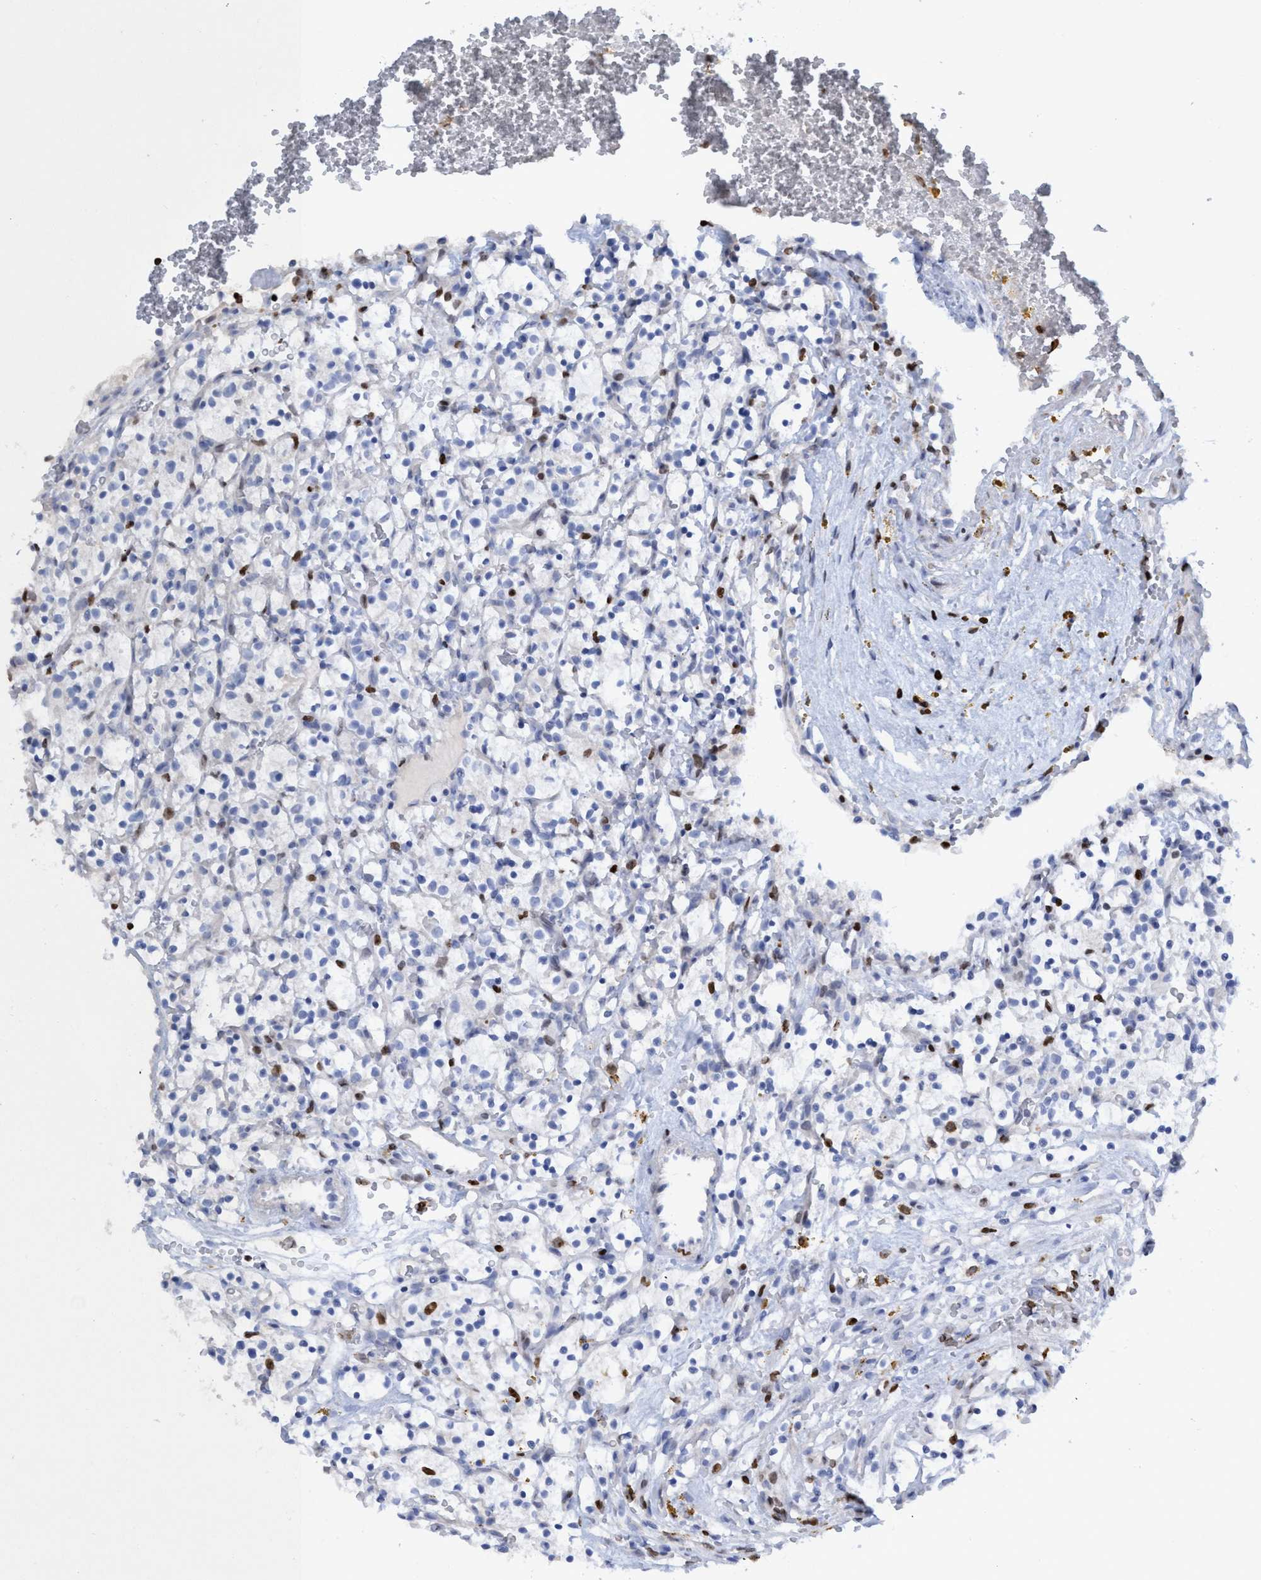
{"staining": {"intensity": "negative", "quantity": "none", "location": "none"}, "tissue": "renal cancer", "cell_type": "Tumor cells", "image_type": "cancer", "snomed": [{"axis": "morphology", "description": "Adenocarcinoma, NOS"}, {"axis": "topography", "description": "Kidney"}], "caption": "The IHC histopathology image has no significant expression in tumor cells of renal cancer tissue. (IHC, brightfield microscopy, high magnification).", "gene": "CBX2", "patient": {"sex": "female", "age": 57}}